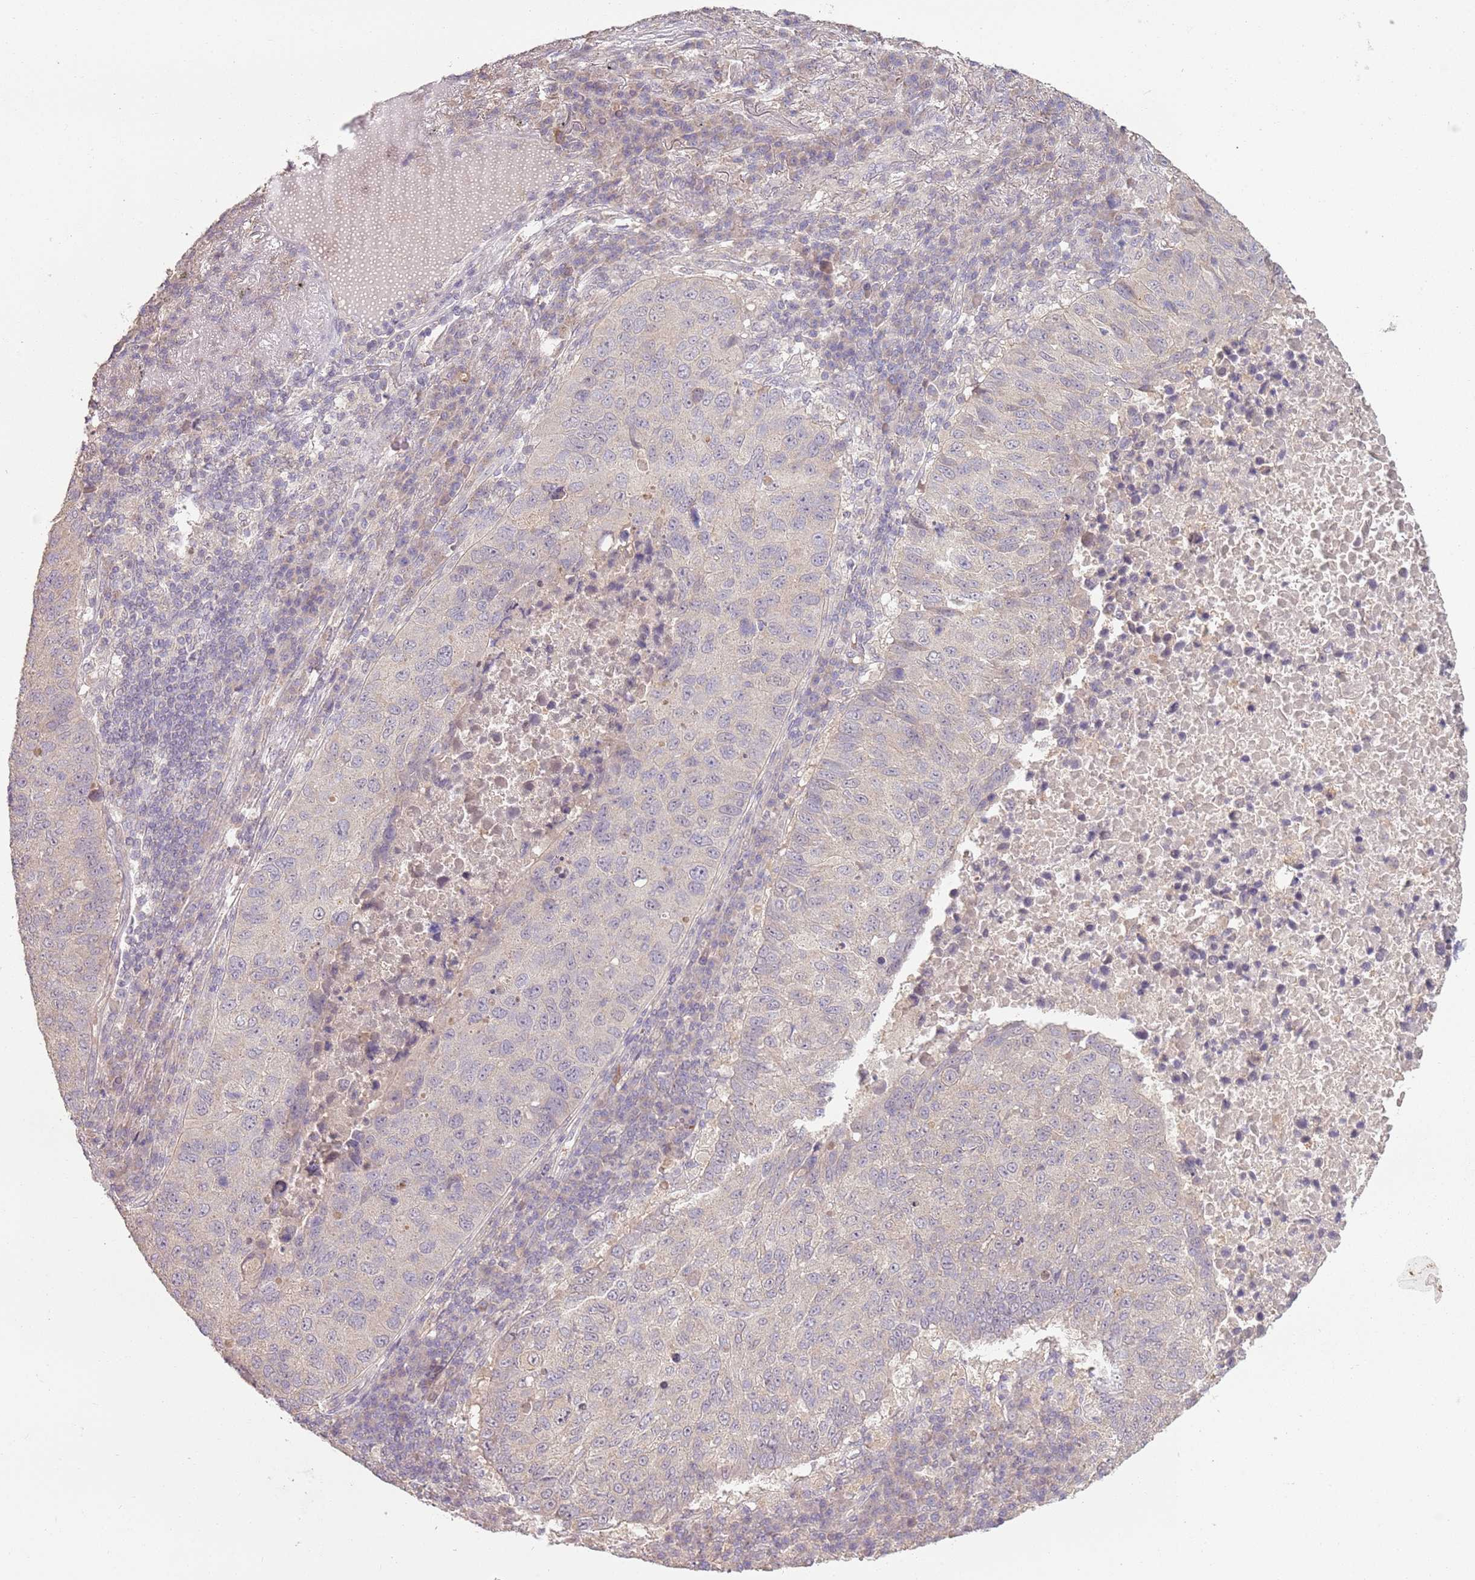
{"staining": {"intensity": "negative", "quantity": "none", "location": "none"}, "tissue": "lung cancer", "cell_type": "Tumor cells", "image_type": "cancer", "snomed": [{"axis": "morphology", "description": "Squamous cell carcinoma, NOS"}, {"axis": "topography", "description": "Lung"}], "caption": "Tumor cells show no significant protein staining in lung squamous cell carcinoma. (DAB immunohistochemistry (IHC) with hematoxylin counter stain).", "gene": "TEKT4", "patient": {"sex": "male", "age": 73}}